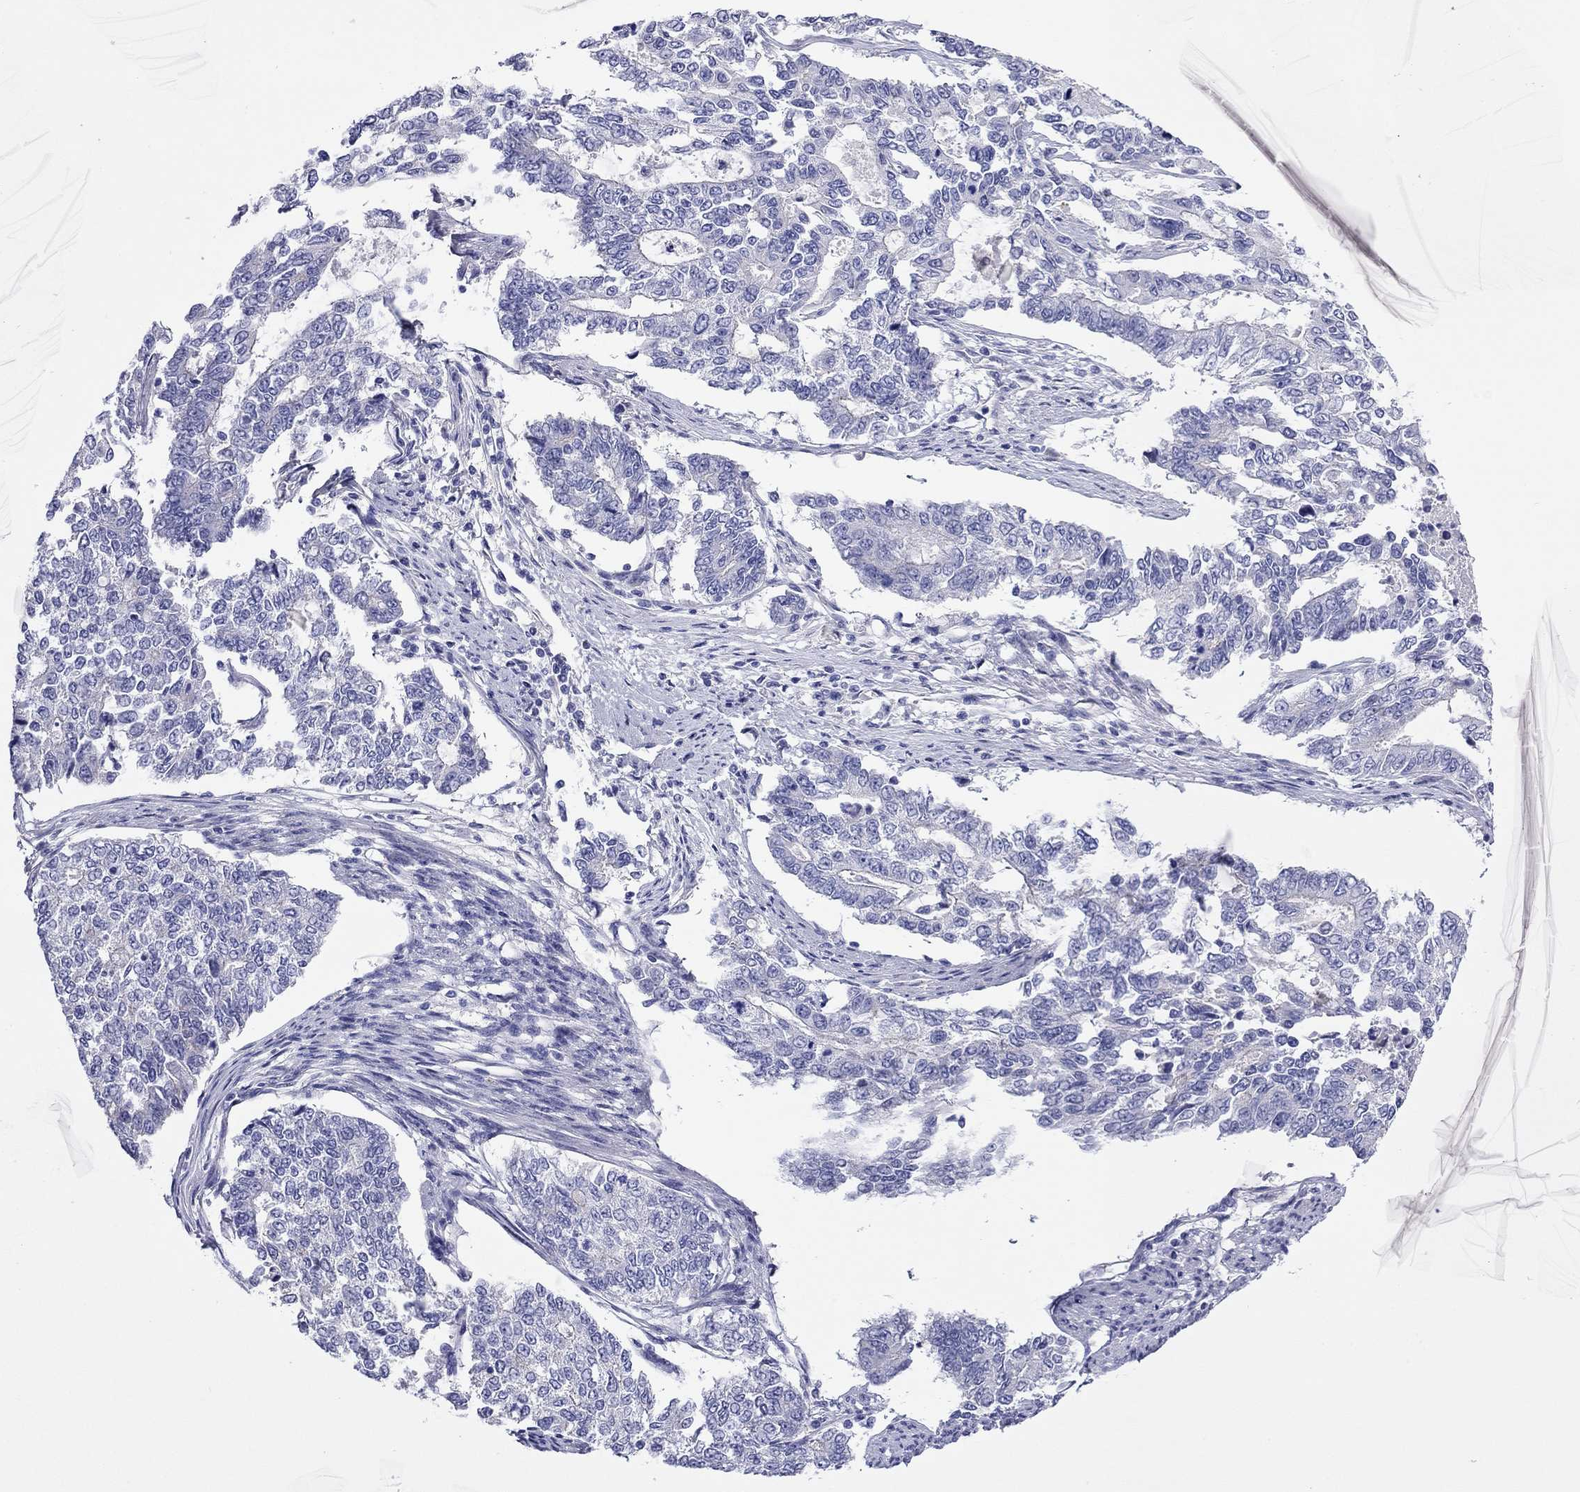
{"staining": {"intensity": "negative", "quantity": "none", "location": "none"}, "tissue": "endometrial cancer", "cell_type": "Tumor cells", "image_type": "cancer", "snomed": [{"axis": "morphology", "description": "Adenocarcinoma, NOS"}, {"axis": "topography", "description": "Uterus"}], "caption": "DAB (3,3'-diaminobenzidine) immunohistochemical staining of human endometrial adenocarcinoma displays no significant expression in tumor cells.", "gene": "MGAT4C", "patient": {"sex": "female", "age": 59}}